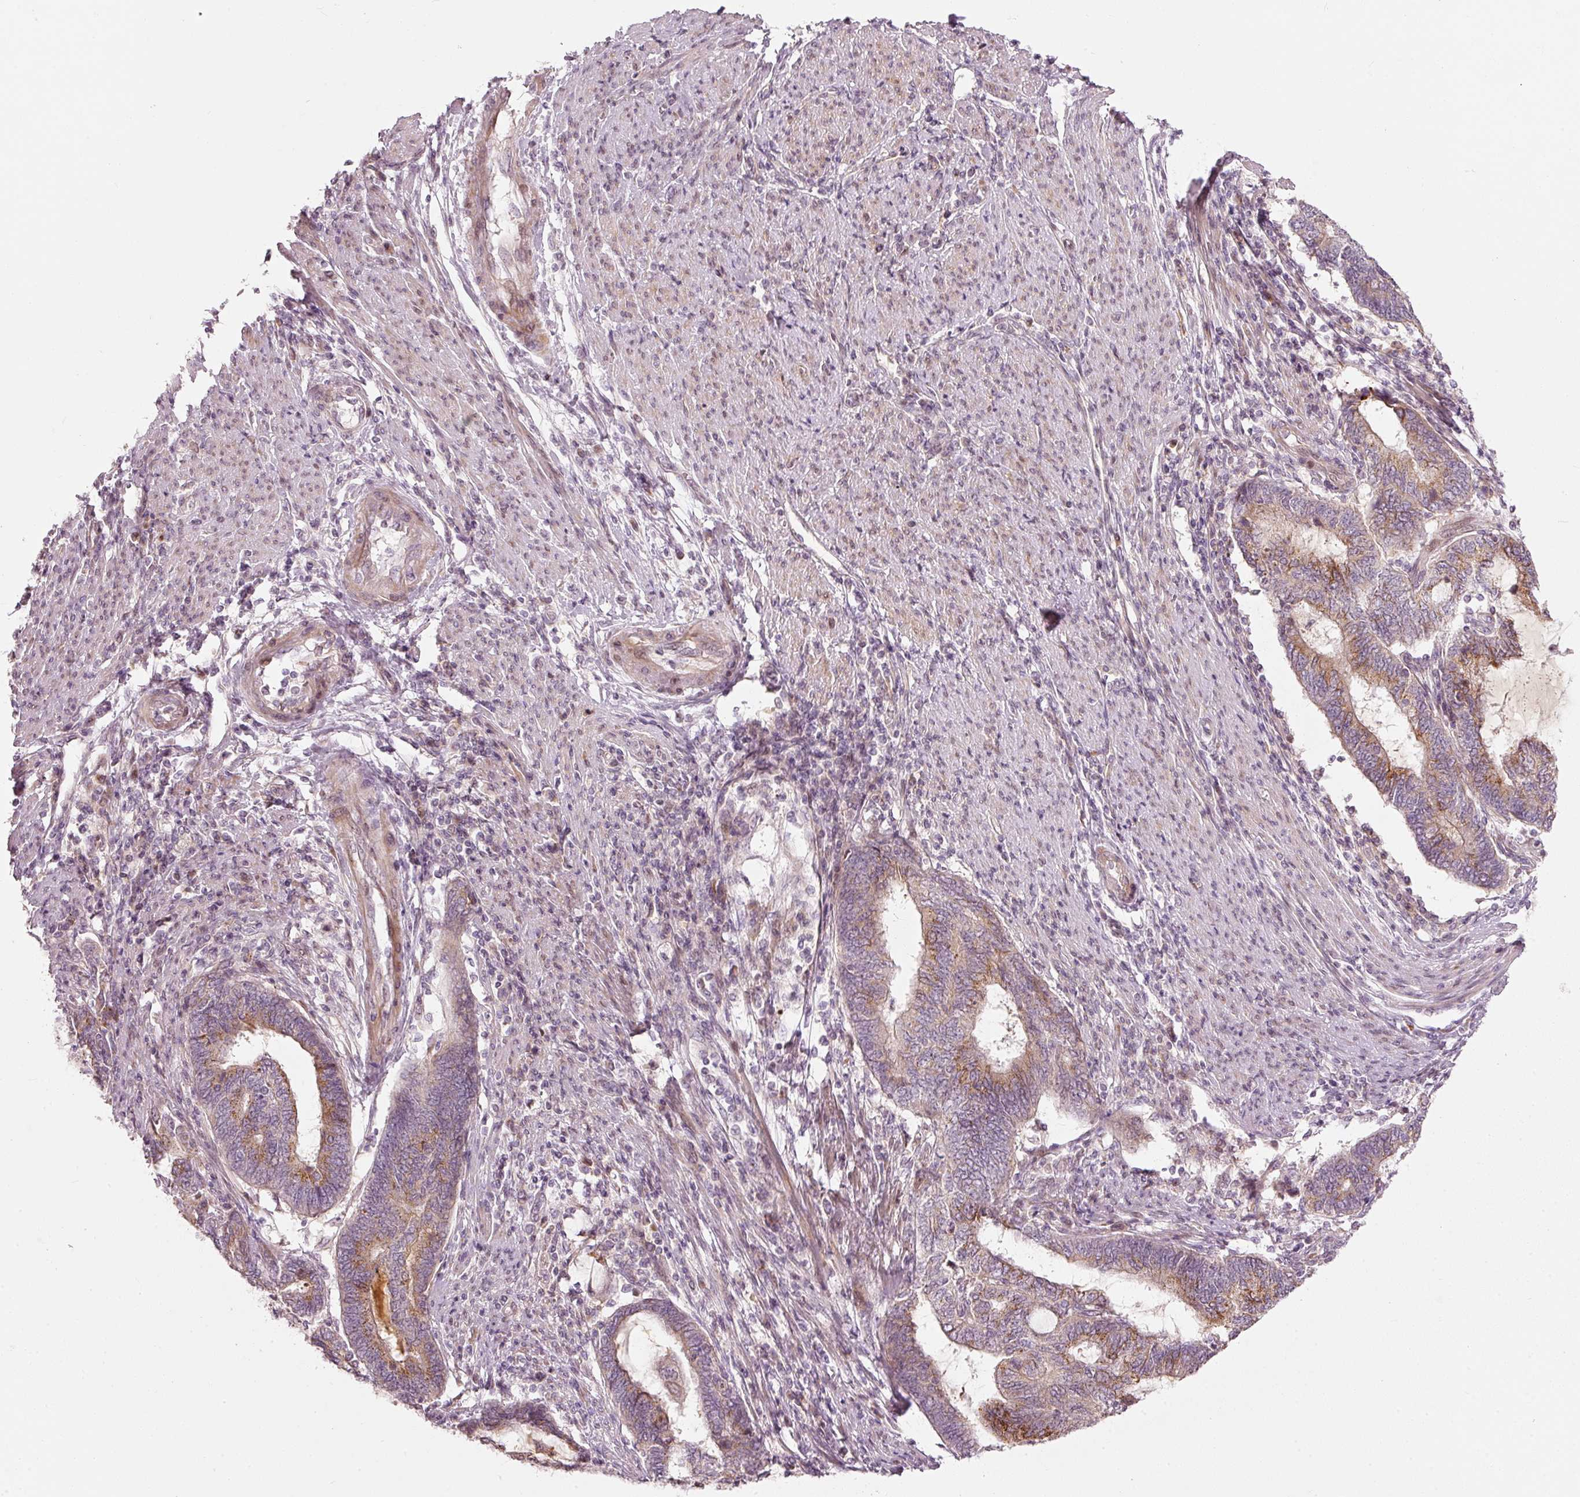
{"staining": {"intensity": "moderate", "quantity": "<25%", "location": "cytoplasmic/membranous"}, "tissue": "endometrial cancer", "cell_type": "Tumor cells", "image_type": "cancer", "snomed": [{"axis": "morphology", "description": "Adenocarcinoma, NOS"}, {"axis": "topography", "description": "Uterus"}, {"axis": "topography", "description": "Endometrium"}], "caption": "A brown stain shows moderate cytoplasmic/membranous positivity of a protein in endometrial adenocarcinoma tumor cells. (Stains: DAB (3,3'-diaminobenzidine) in brown, nuclei in blue, Microscopy: brightfield microscopy at high magnification).", "gene": "SLC20A1", "patient": {"sex": "female", "age": 70}}